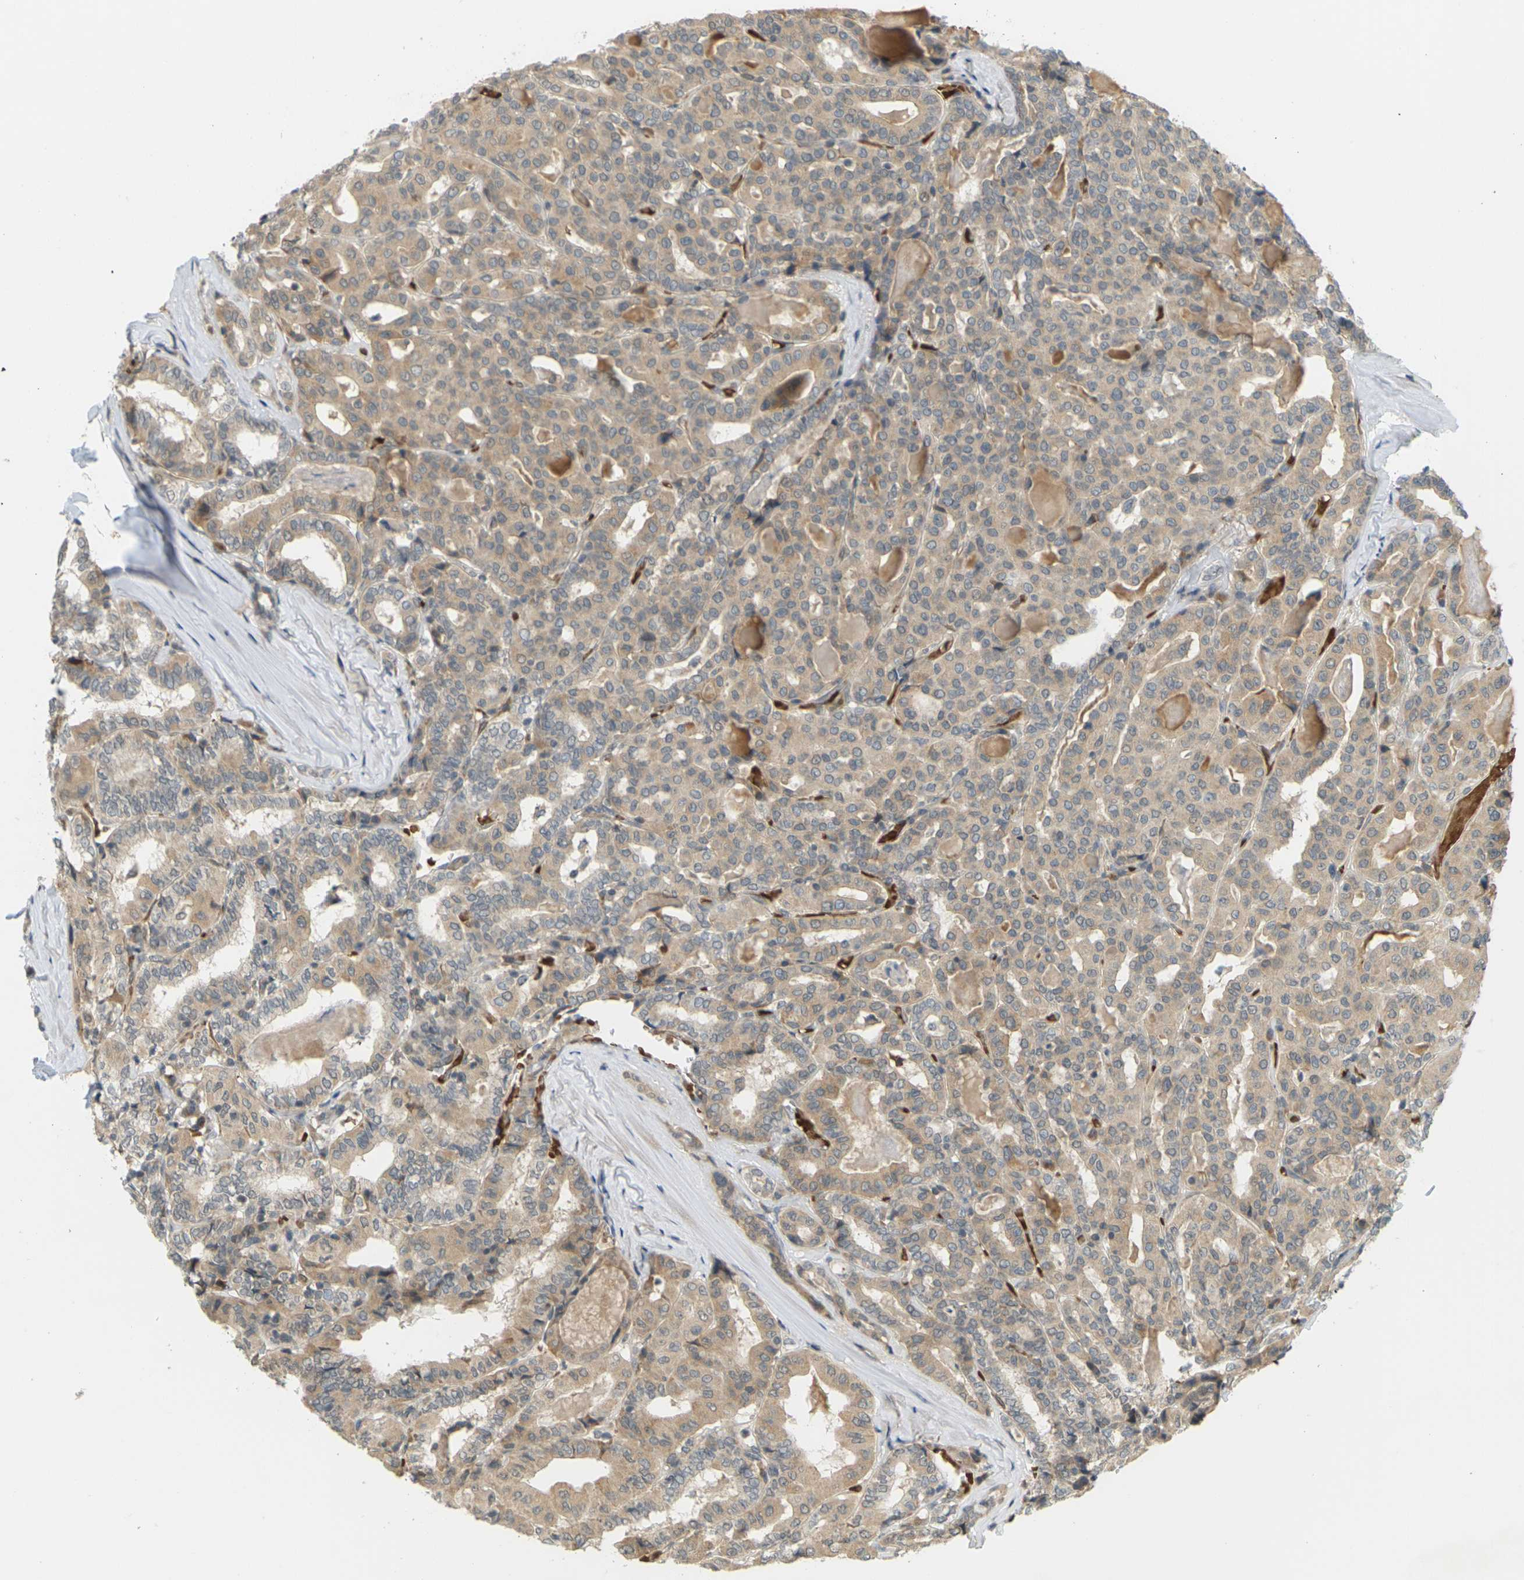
{"staining": {"intensity": "moderate", "quantity": ">75%", "location": "cytoplasmic/membranous"}, "tissue": "thyroid cancer", "cell_type": "Tumor cells", "image_type": "cancer", "snomed": [{"axis": "morphology", "description": "Papillary adenocarcinoma, NOS"}, {"axis": "topography", "description": "Thyroid gland"}], "caption": "Thyroid cancer was stained to show a protein in brown. There is medium levels of moderate cytoplasmic/membranous positivity in approximately >75% of tumor cells.", "gene": "SOCS6", "patient": {"sex": "female", "age": 42}}